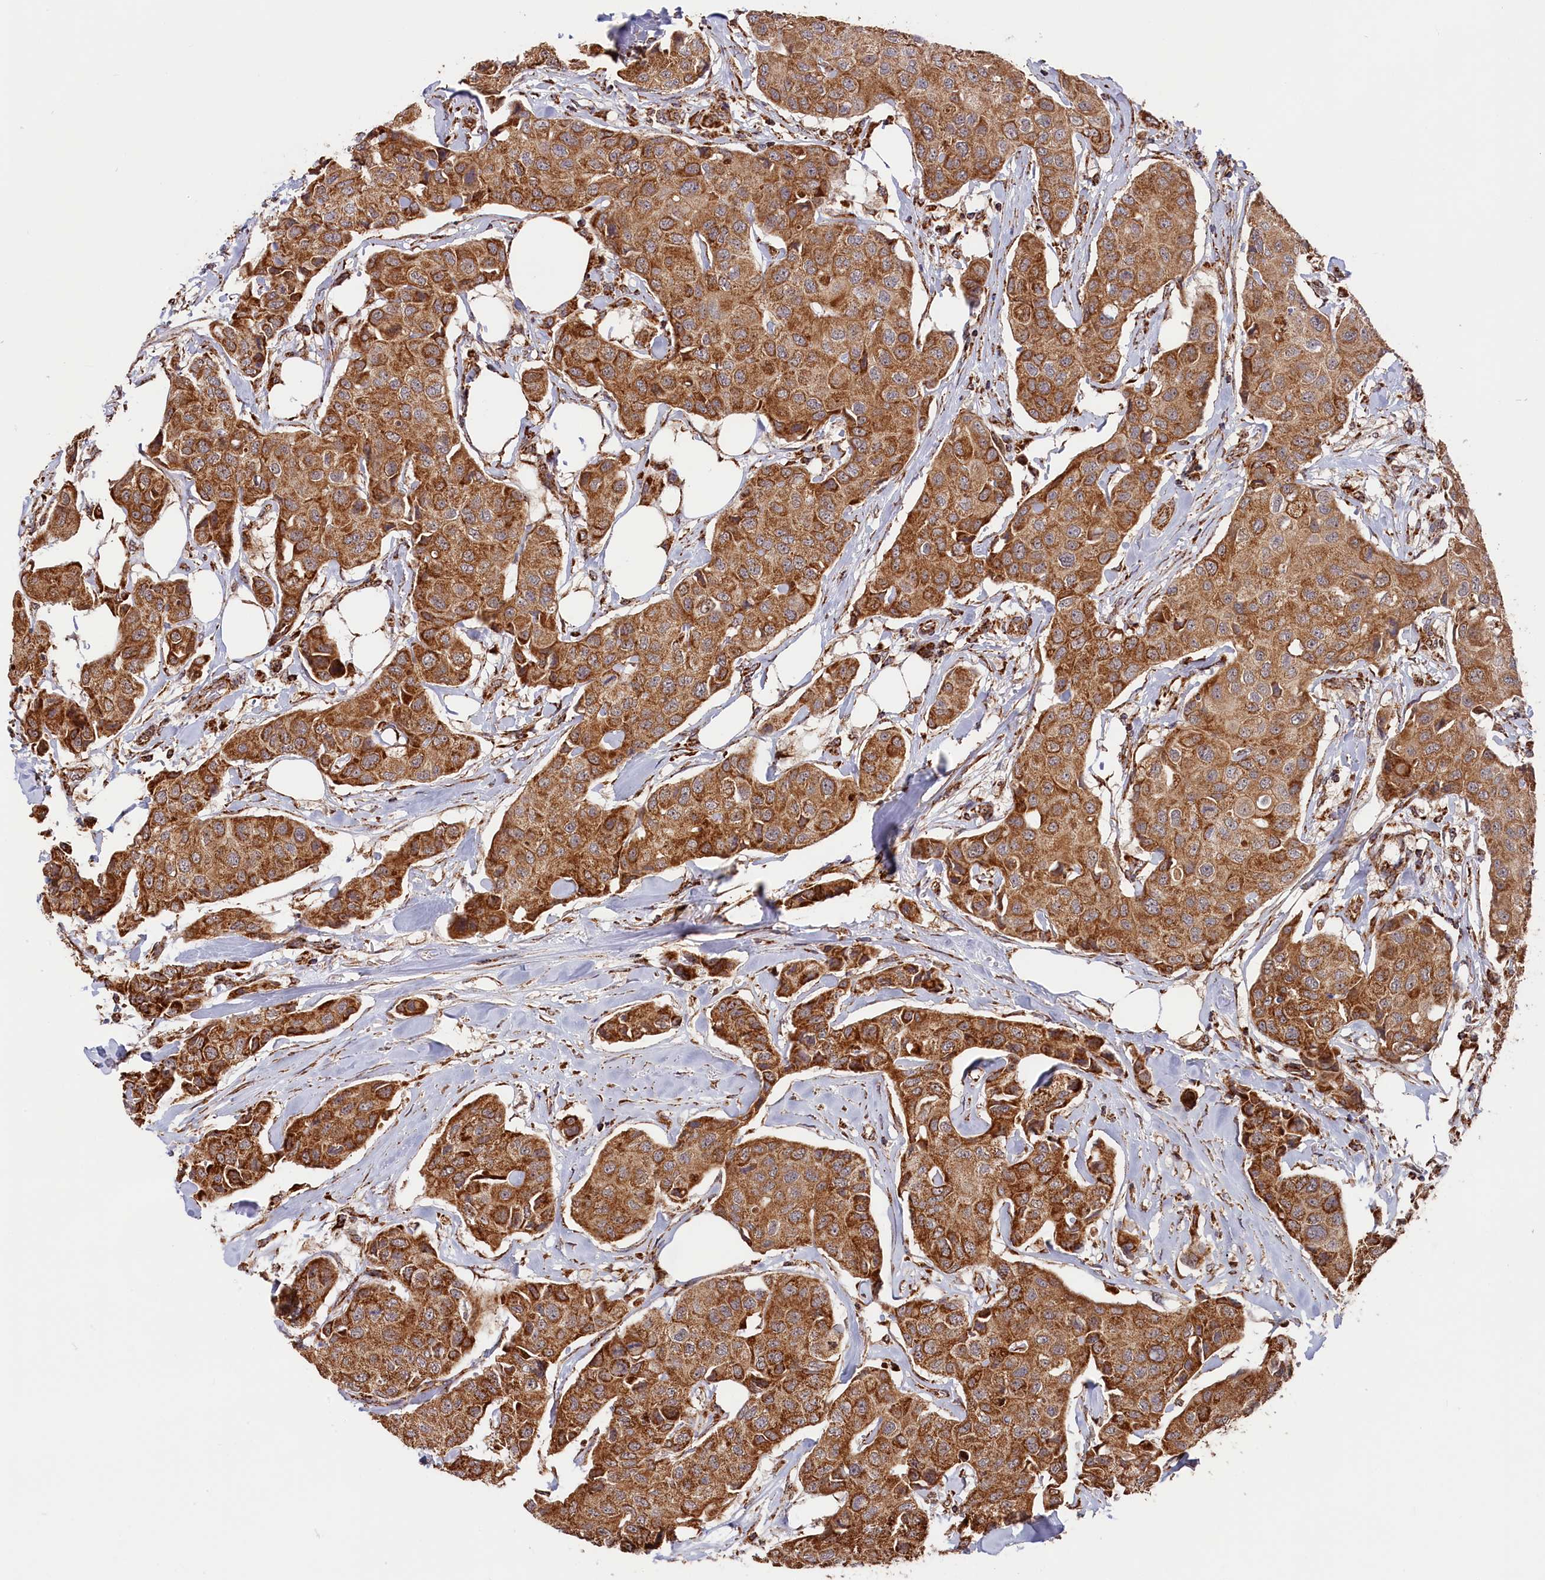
{"staining": {"intensity": "strong", "quantity": ">75%", "location": "cytoplasmic/membranous"}, "tissue": "breast cancer", "cell_type": "Tumor cells", "image_type": "cancer", "snomed": [{"axis": "morphology", "description": "Duct carcinoma"}, {"axis": "topography", "description": "Breast"}], "caption": "A high-resolution micrograph shows immunohistochemistry staining of intraductal carcinoma (breast), which displays strong cytoplasmic/membranous positivity in approximately >75% of tumor cells.", "gene": "MACROD1", "patient": {"sex": "female", "age": 80}}